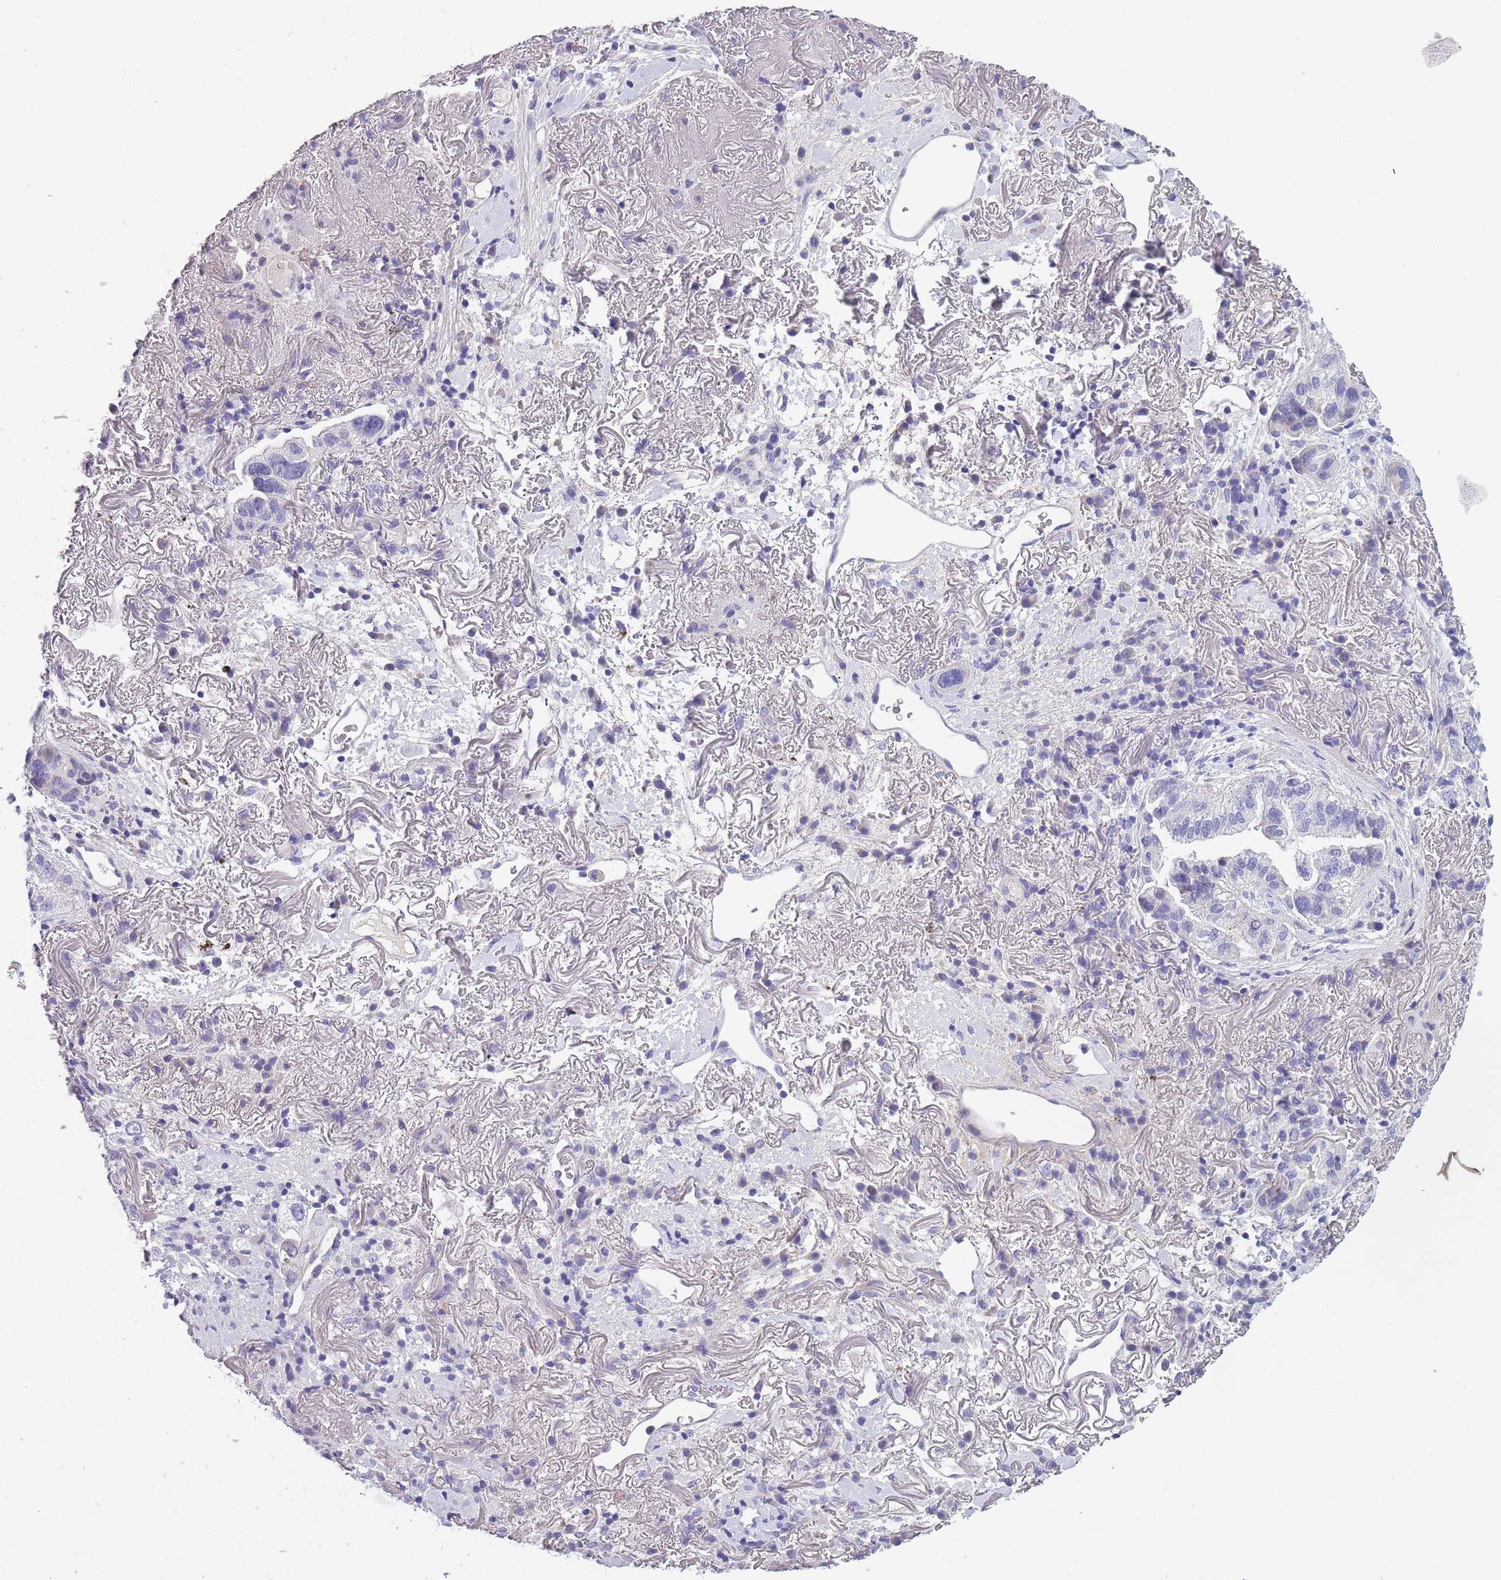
{"staining": {"intensity": "negative", "quantity": "none", "location": "none"}, "tissue": "lung cancer", "cell_type": "Tumor cells", "image_type": "cancer", "snomed": [{"axis": "morphology", "description": "Adenocarcinoma, NOS"}, {"axis": "topography", "description": "Lung"}], "caption": "A high-resolution image shows immunohistochemistry staining of lung cancer (adenocarcinoma), which reveals no significant staining in tumor cells.", "gene": "OR4C5", "patient": {"sex": "female", "age": 69}}